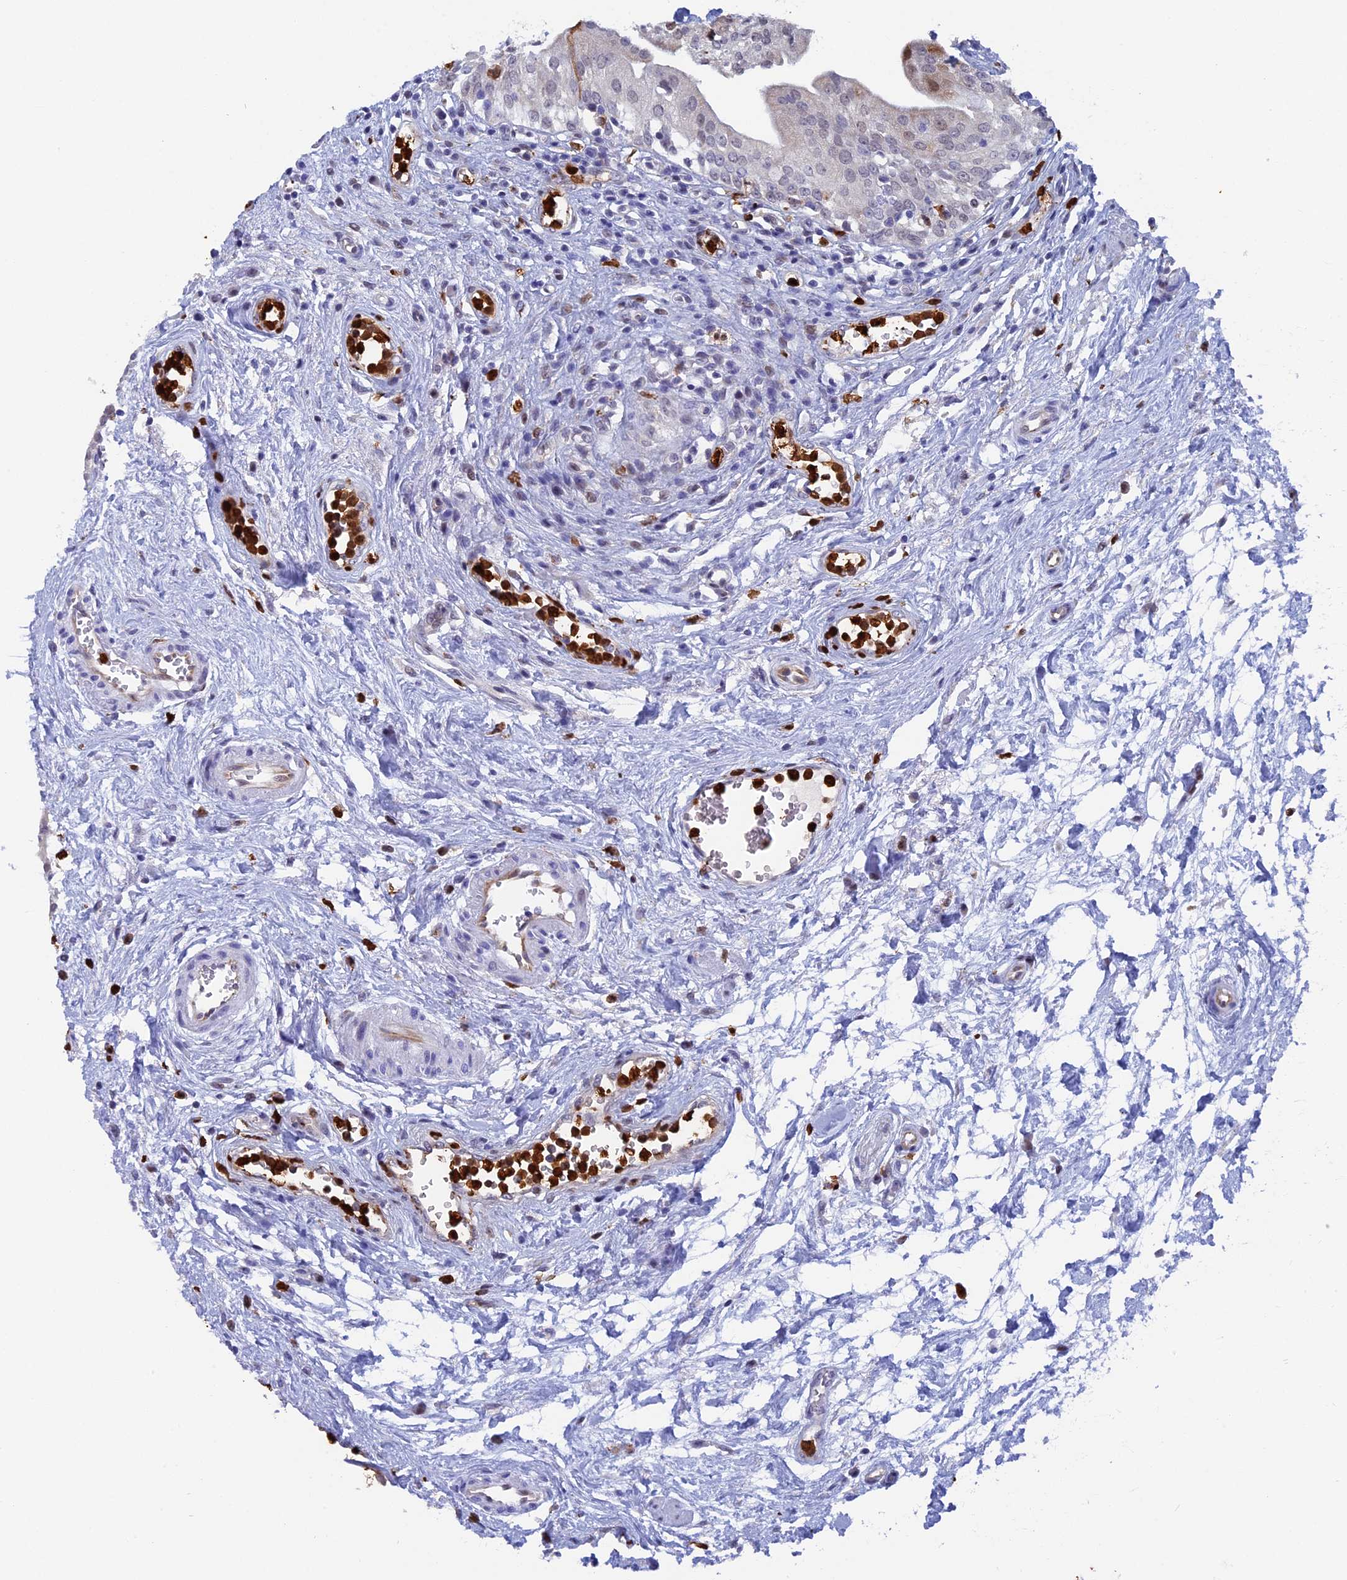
{"staining": {"intensity": "weak", "quantity": "<25%", "location": "nuclear"}, "tissue": "urinary bladder", "cell_type": "Urothelial cells", "image_type": "normal", "snomed": [{"axis": "morphology", "description": "Normal tissue, NOS"}, {"axis": "morphology", "description": "Inflammation, NOS"}, {"axis": "topography", "description": "Urinary bladder"}], "caption": "Image shows no protein positivity in urothelial cells of unremarkable urinary bladder.", "gene": "SLC26A1", "patient": {"sex": "male", "age": 63}}